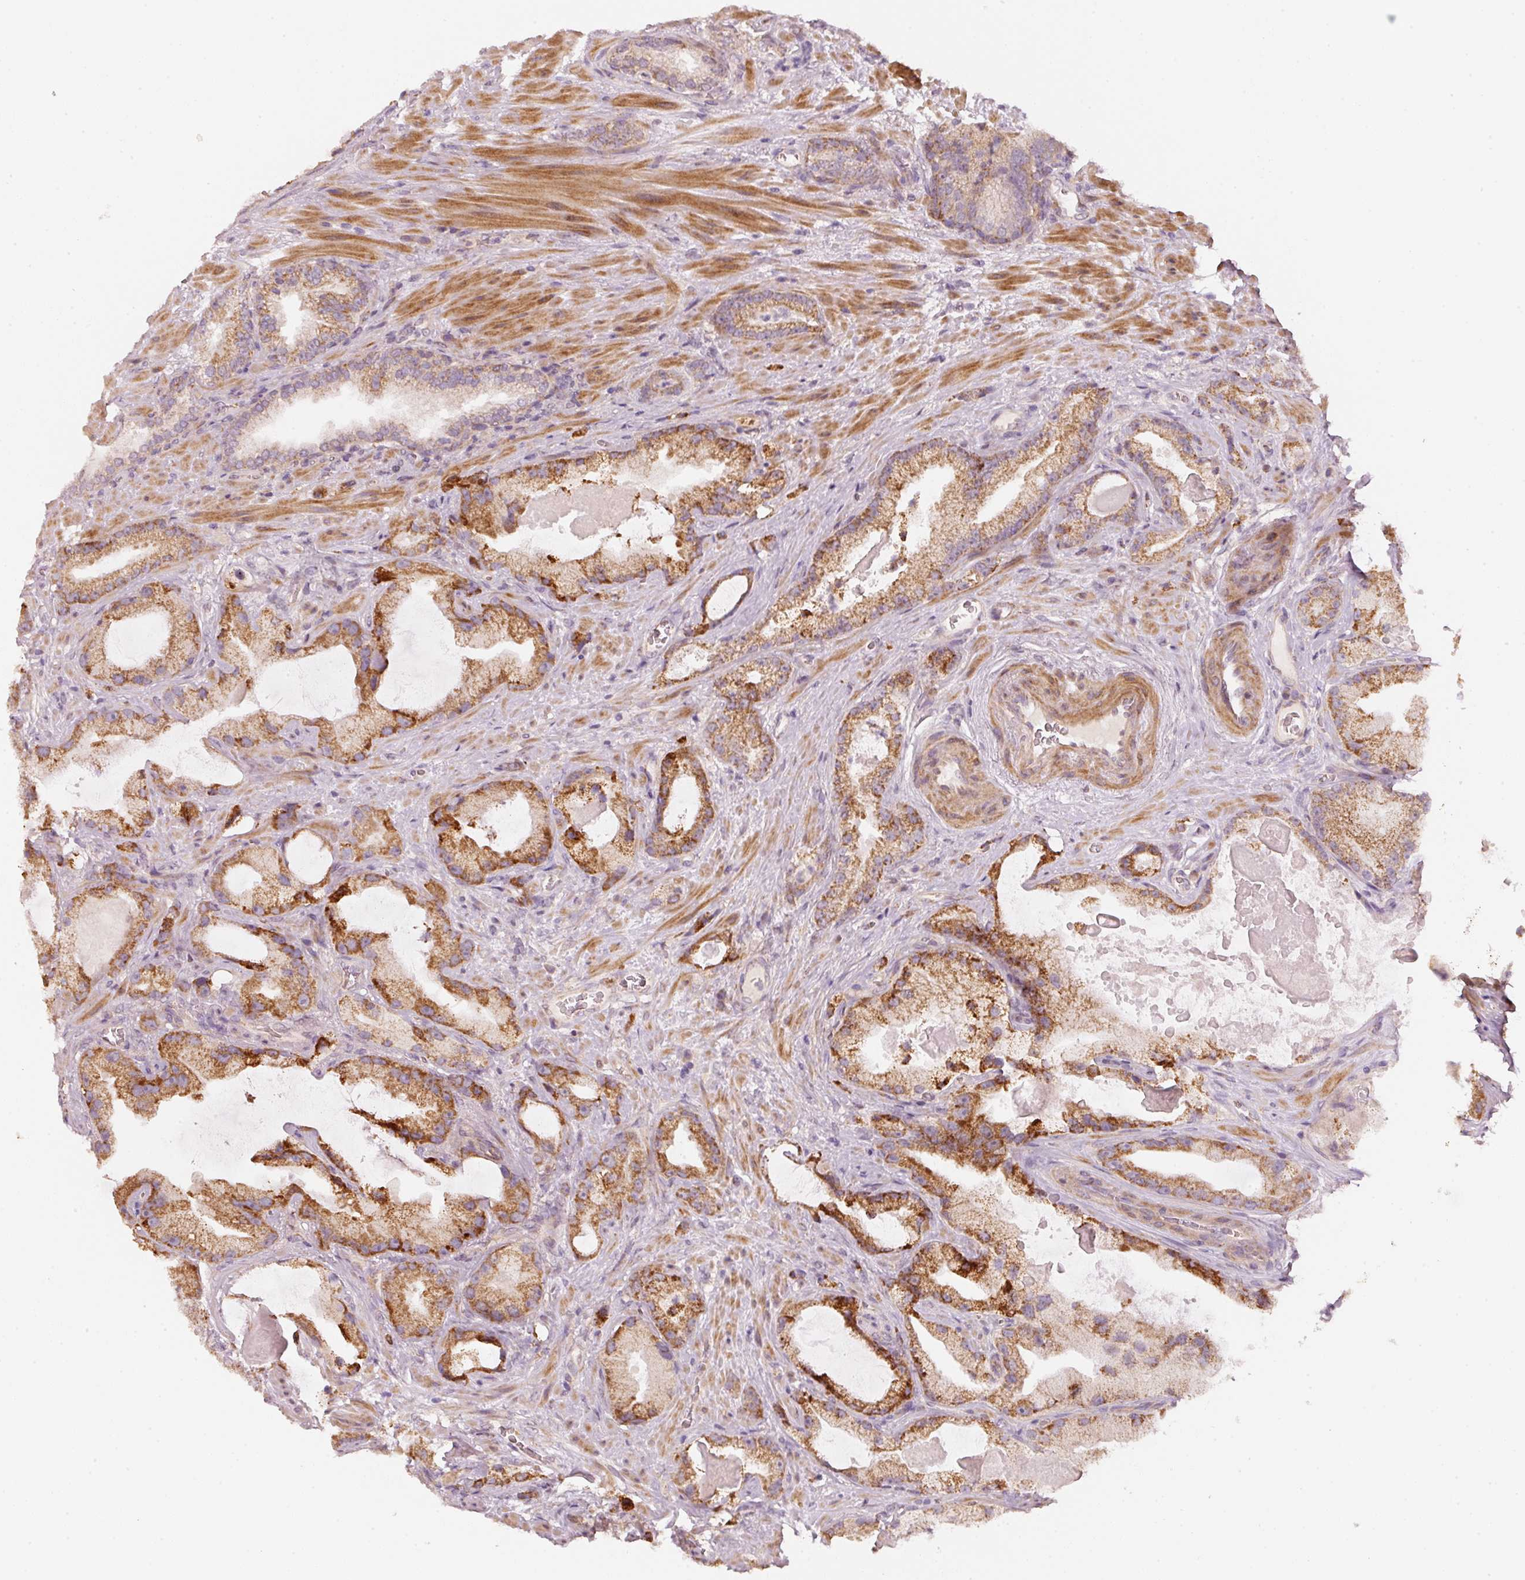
{"staining": {"intensity": "strong", "quantity": ">75%", "location": "cytoplasmic/membranous"}, "tissue": "prostate cancer", "cell_type": "Tumor cells", "image_type": "cancer", "snomed": [{"axis": "morphology", "description": "Adenocarcinoma, High grade"}, {"axis": "topography", "description": "Prostate"}], "caption": "Tumor cells display strong cytoplasmic/membranous expression in approximately >75% of cells in prostate high-grade adenocarcinoma.", "gene": "ARHGAP22", "patient": {"sex": "male", "age": 68}}